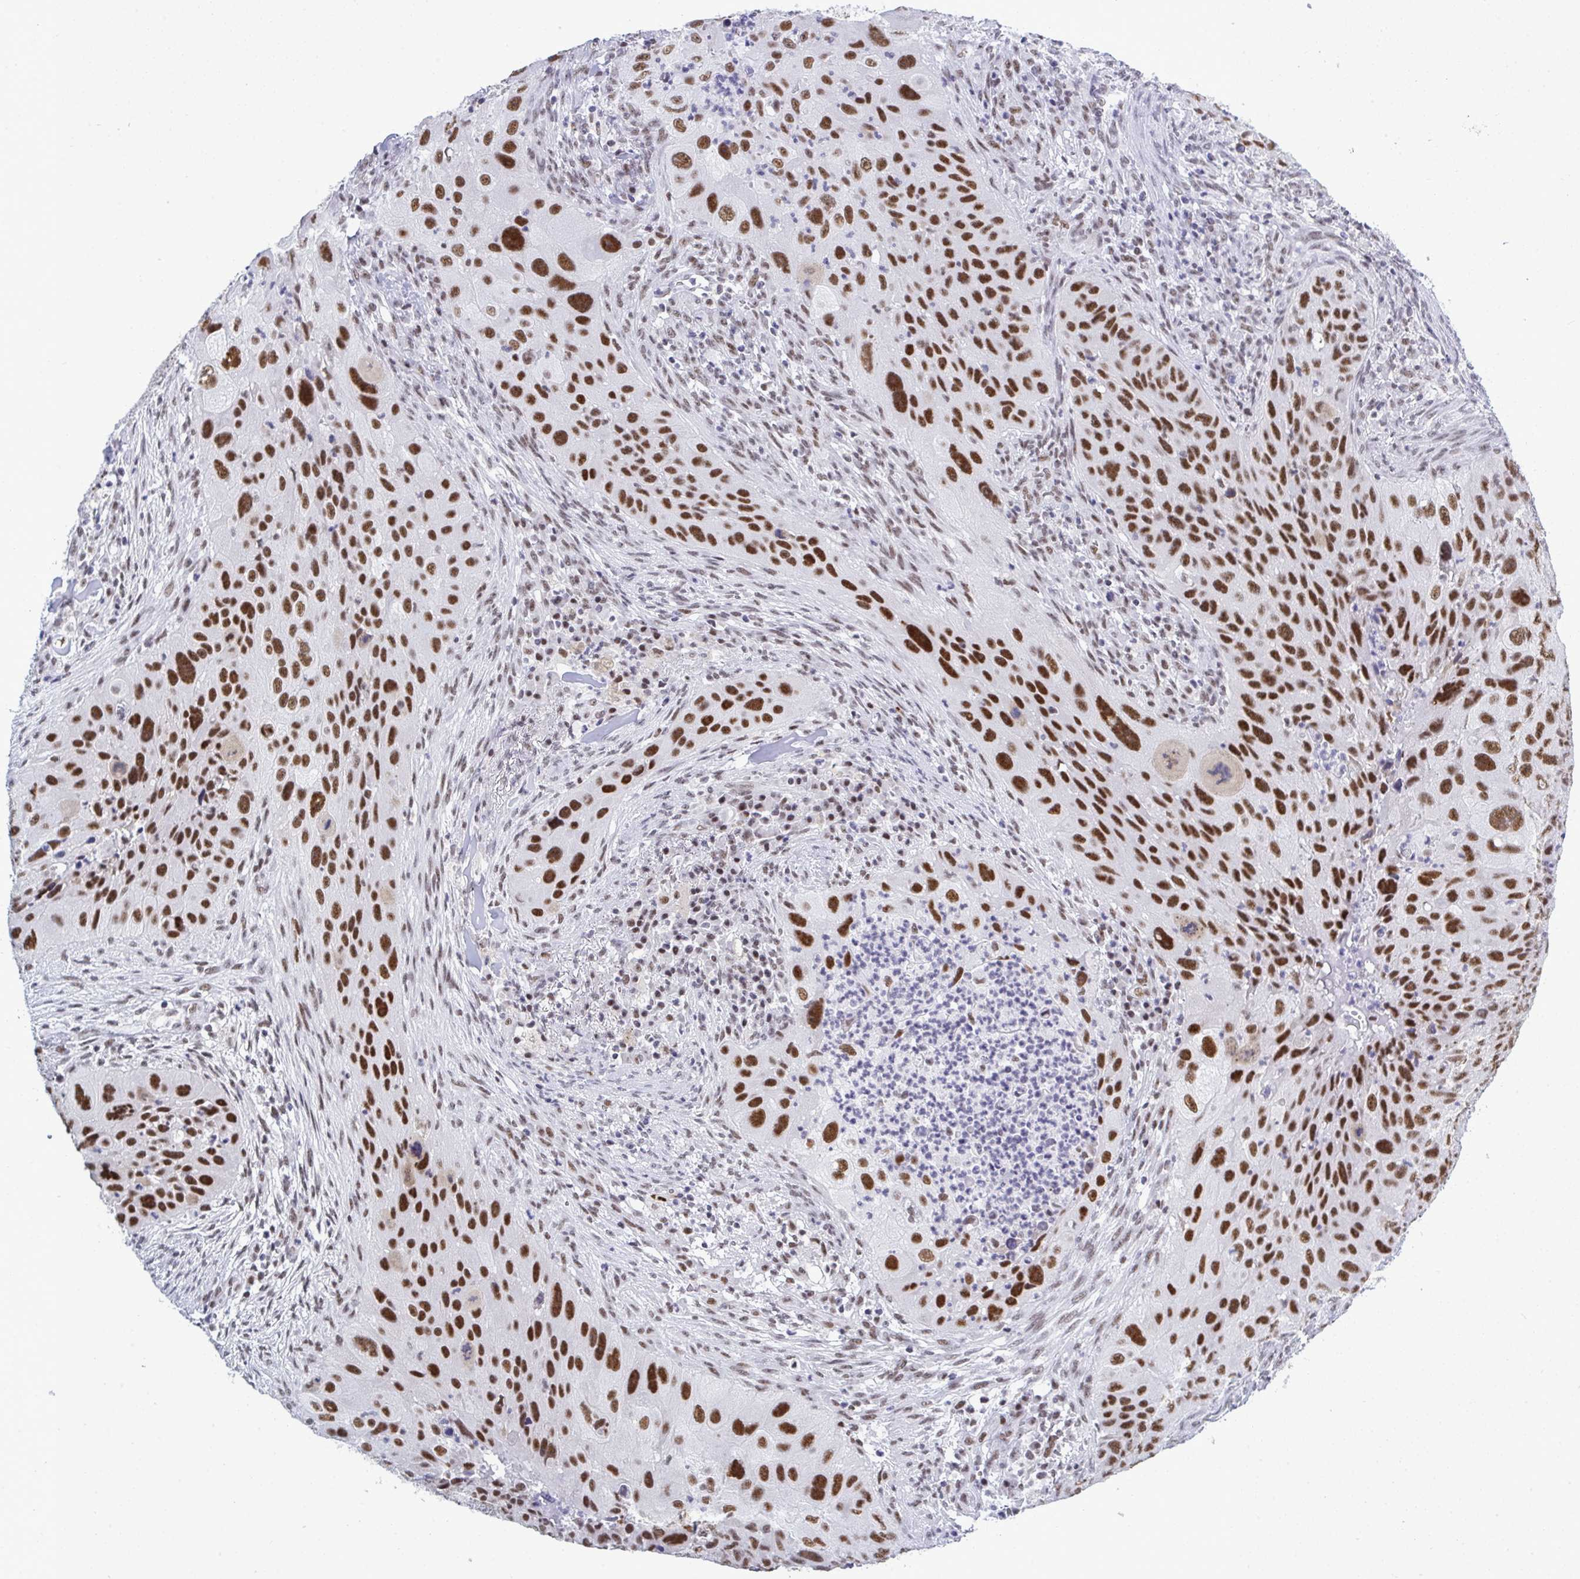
{"staining": {"intensity": "strong", "quantity": ">75%", "location": "nuclear"}, "tissue": "lung cancer", "cell_type": "Tumor cells", "image_type": "cancer", "snomed": [{"axis": "morphology", "description": "Squamous cell carcinoma, NOS"}, {"axis": "topography", "description": "Lung"}], "caption": "A high amount of strong nuclear positivity is appreciated in about >75% of tumor cells in squamous cell carcinoma (lung) tissue. (brown staining indicates protein expression, while blue staining denotes nuclei).", "gene": "PPP1R10", "patient": {"sex": "male", "age": 63}}